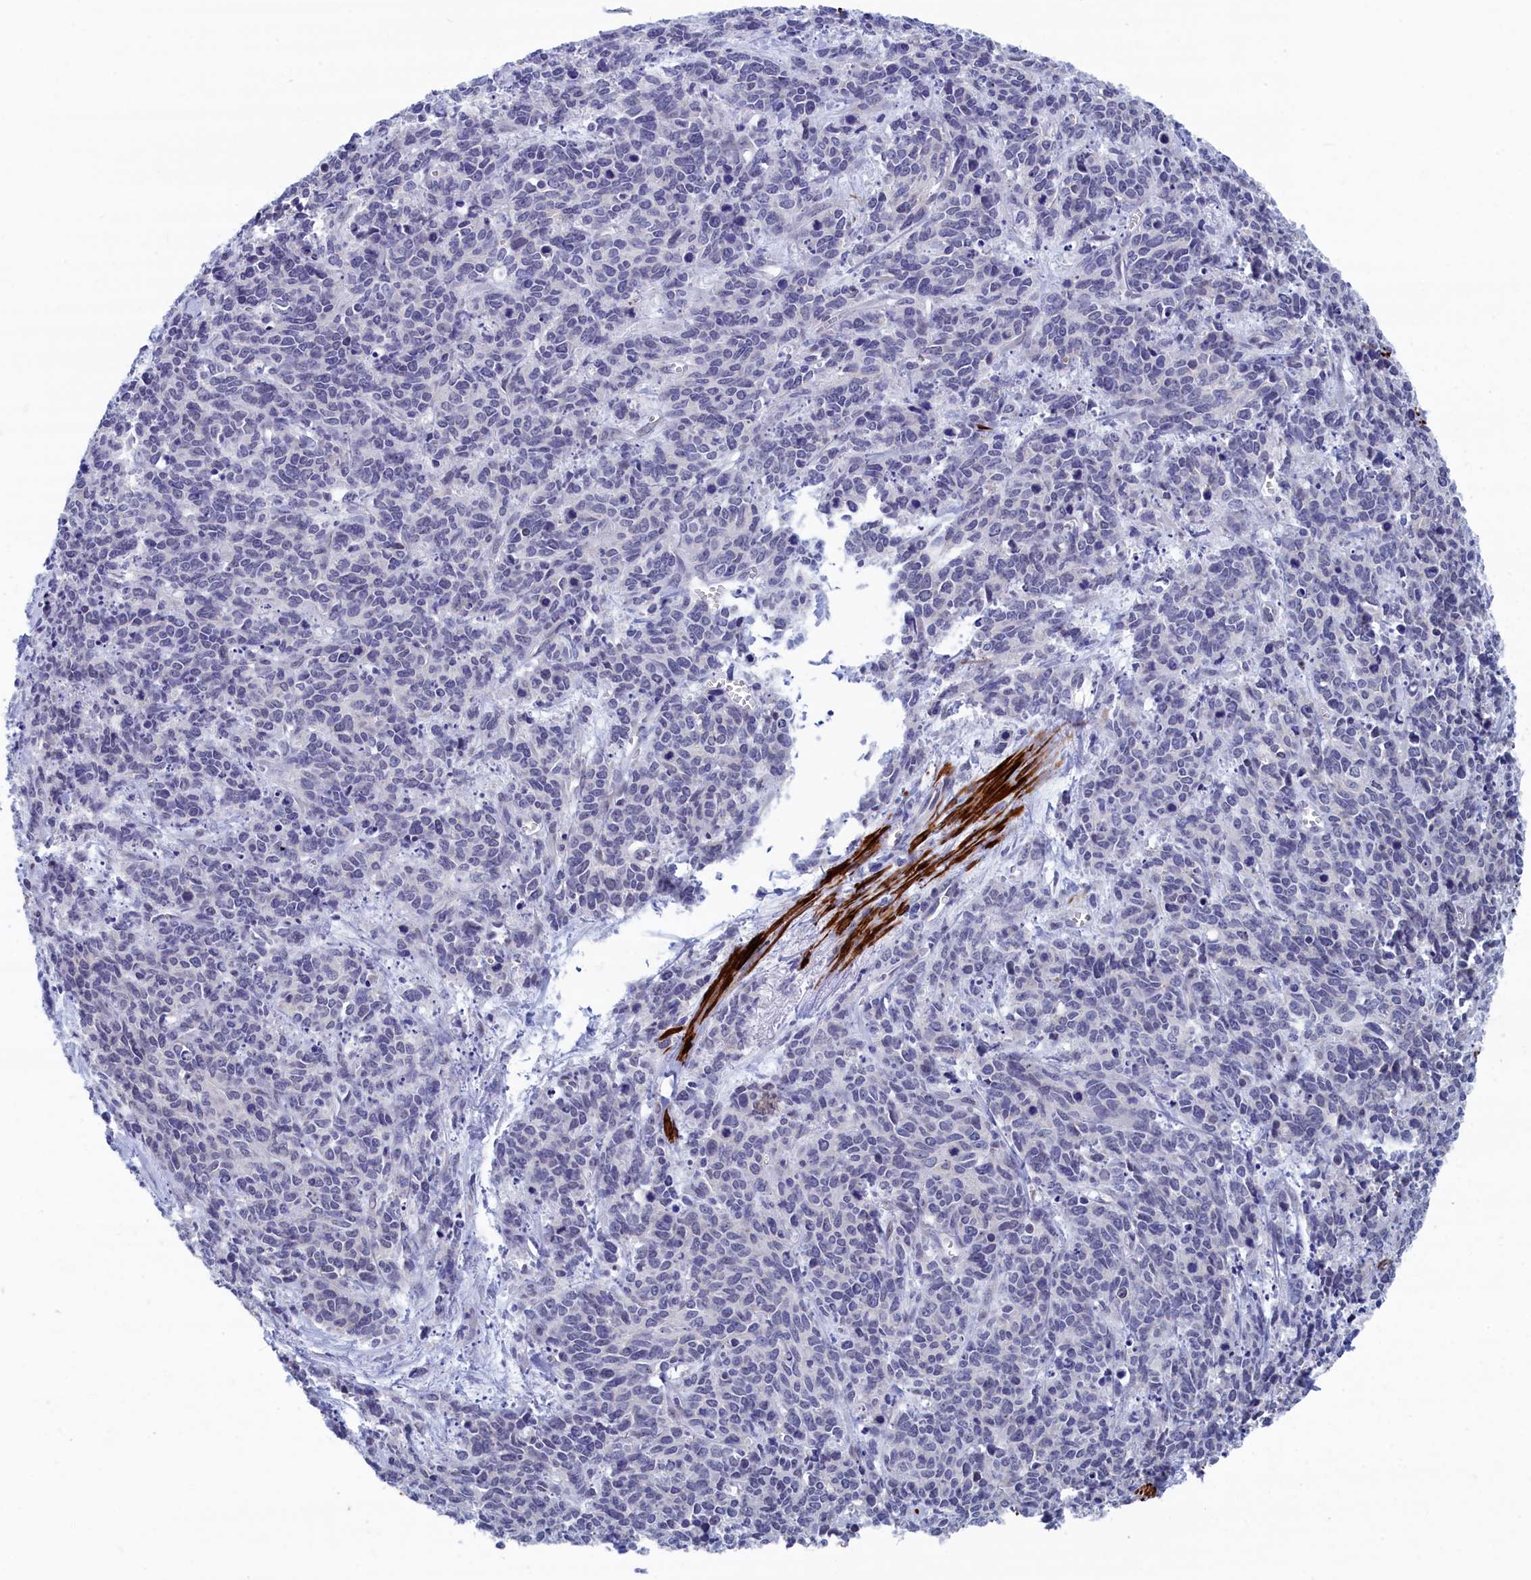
{"staining": {"intensity": "negative", "quantity": "none", "location": "none"}, "tissue": "cervical cancer", "cell_type": "Tumor cells", "image_type": "cancer", "snomed": [{"axis": "morphology", "description": "Squamous cell carcinoma, NOS"}, {"axis": "topography", "description": "Cervix"}], "caption": "An immunohistochemistry (IHC) photomicrograph of cervical squamous cell carcinoma is shown. There is no staining in tumor cells of cervical squamous cell carcinoma. Nuclei are stained in blue.", "gene": "WDR83", "patient": {"sex": "female", "age": 60}}